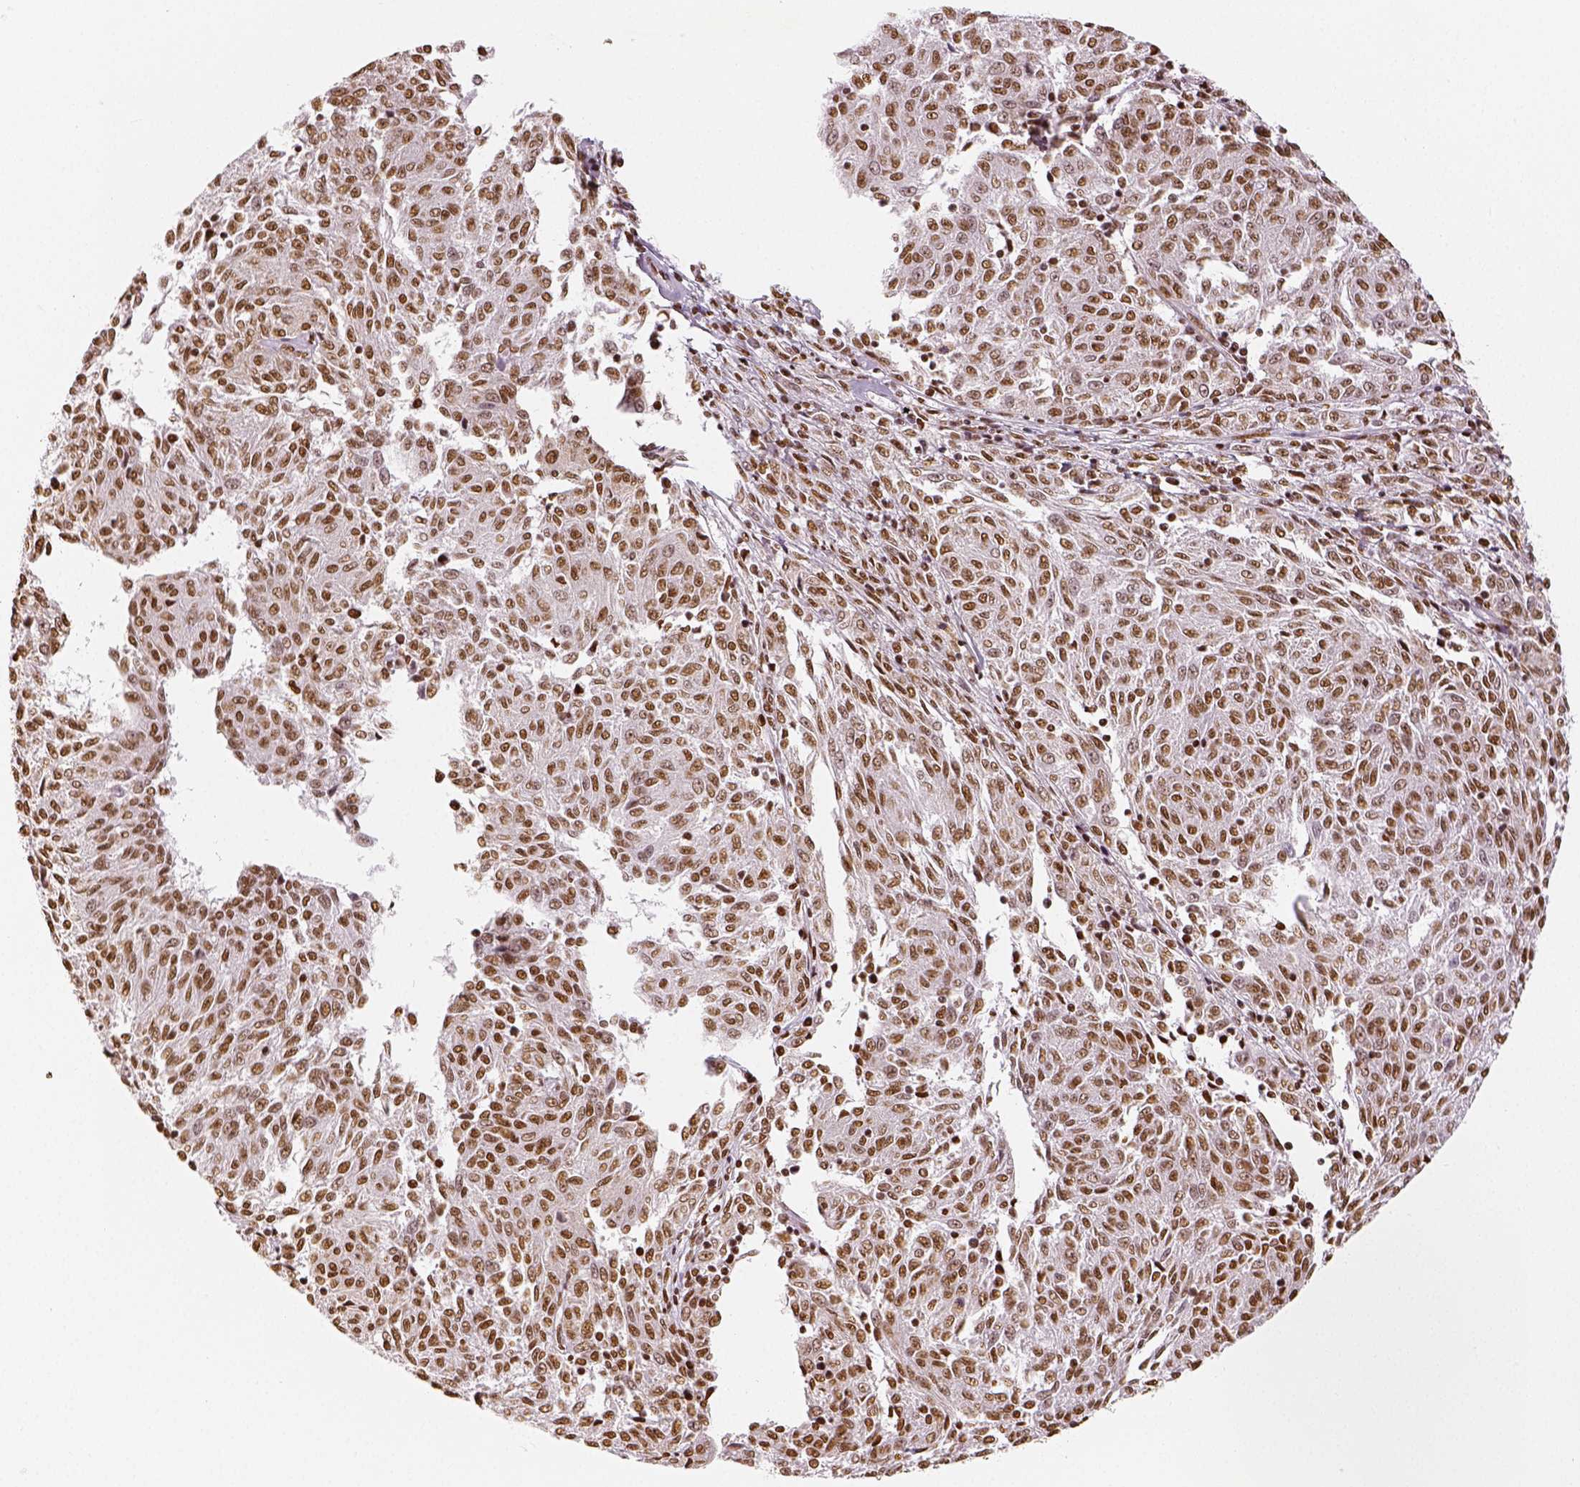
{"staining": {"intensity": "moderate", "quantity": ">75%", "location": "nuclear"}, "tissue": "melanoma", "cell_type": "Tumor cells", "image_type": "cancer", "snomed": [{"axis": "morphology", "description": "Malignant melanoma, NOS"}, {"axis": "topography", "description": "Skin"}], "caption": "Malignant melanoma stained for a protein (brown) exhibits moderate nuclear positive positivity in about >75% of tumor cells.", "gene": "KDM5B", "patient": {"sex": "female", "age": 72}}